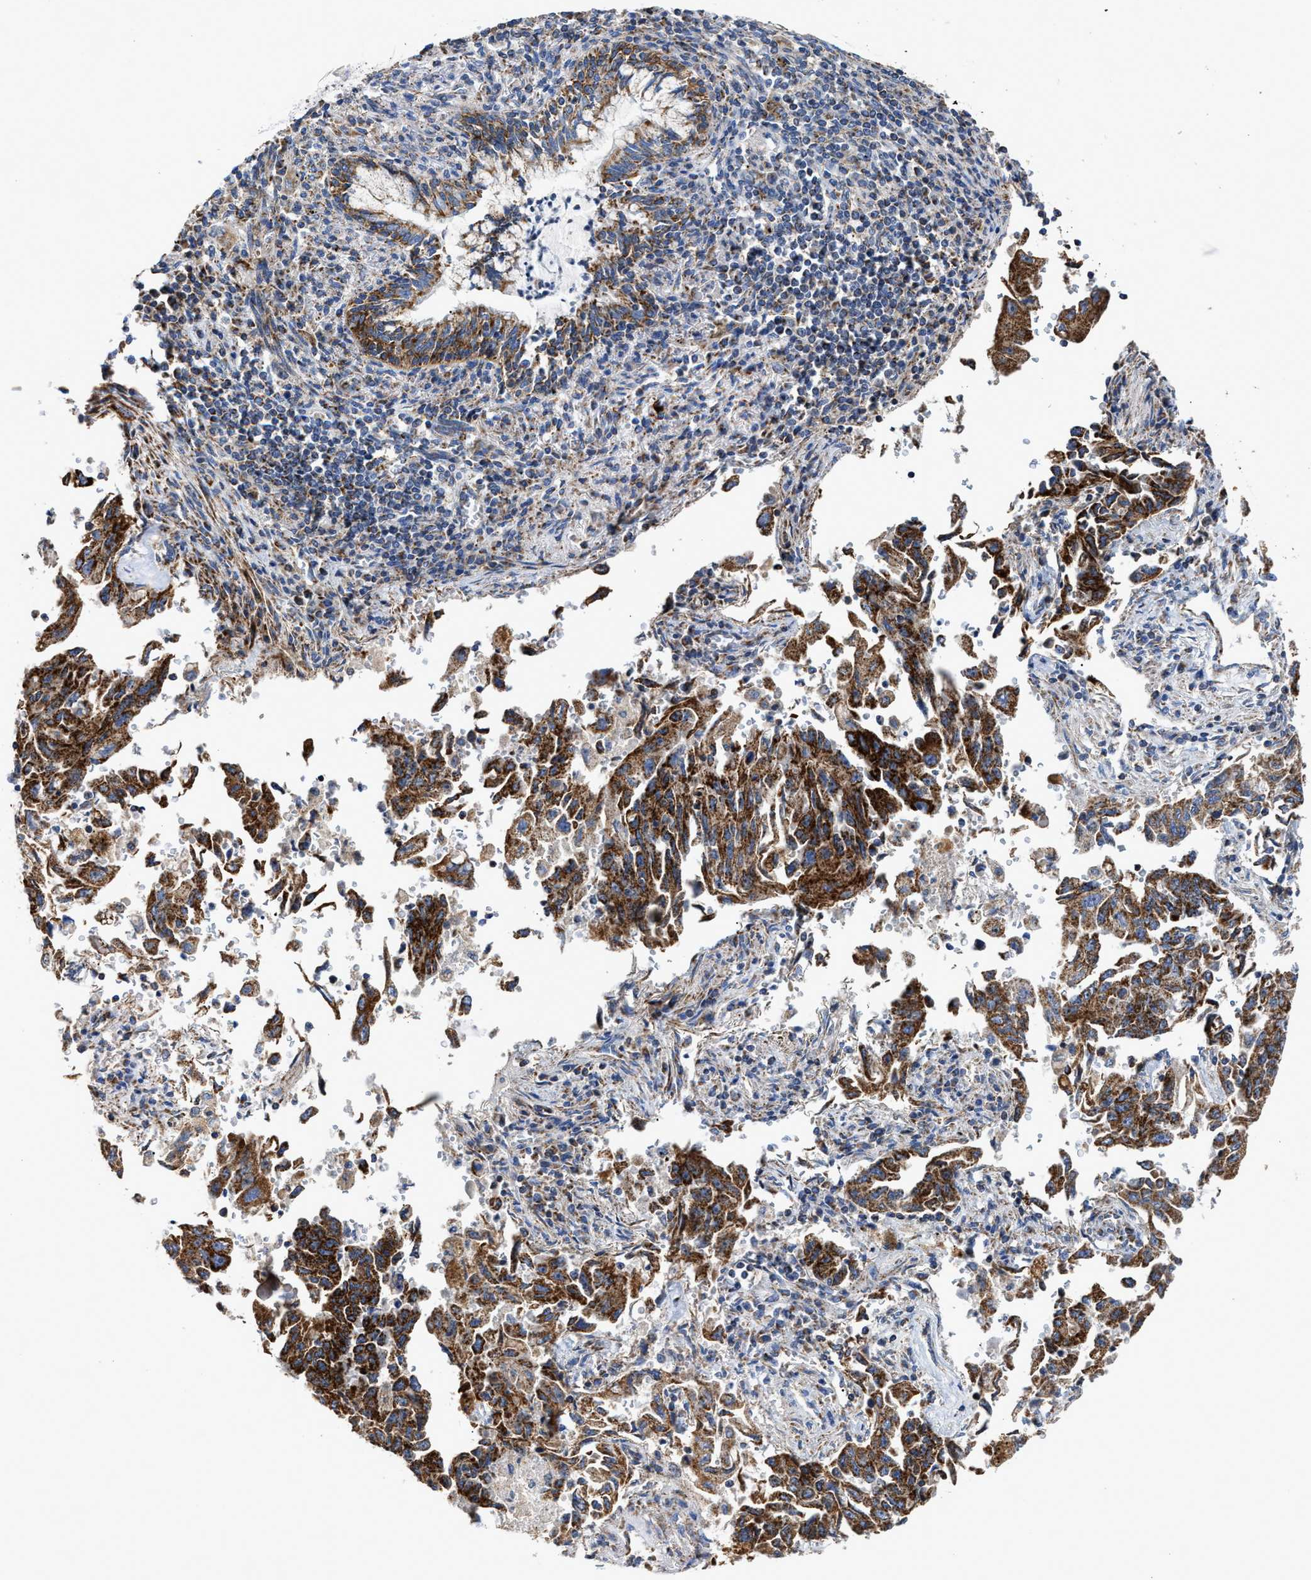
{"staining": {"intensity": "strong", "quantity": ">75%", "location": "cytoplasmic/membranous"}, "tissue": "lung cancer", "cell_type": "Tumor cells", "image_type": "cancer", "snomed": [{"axis": "morphology", "description": "Adenocarcinoma, NOS"}, {"axis": "topography", "description": "Lung"}], "caption": "A photomicrograph showing strong cytoplasmic/membranous expression in about >75% of tumor cells in lung cancer, as visualized by brown immunohistochemical staining.", "gene": "MECR", "patient": {"sex": "female", "age": 51}}